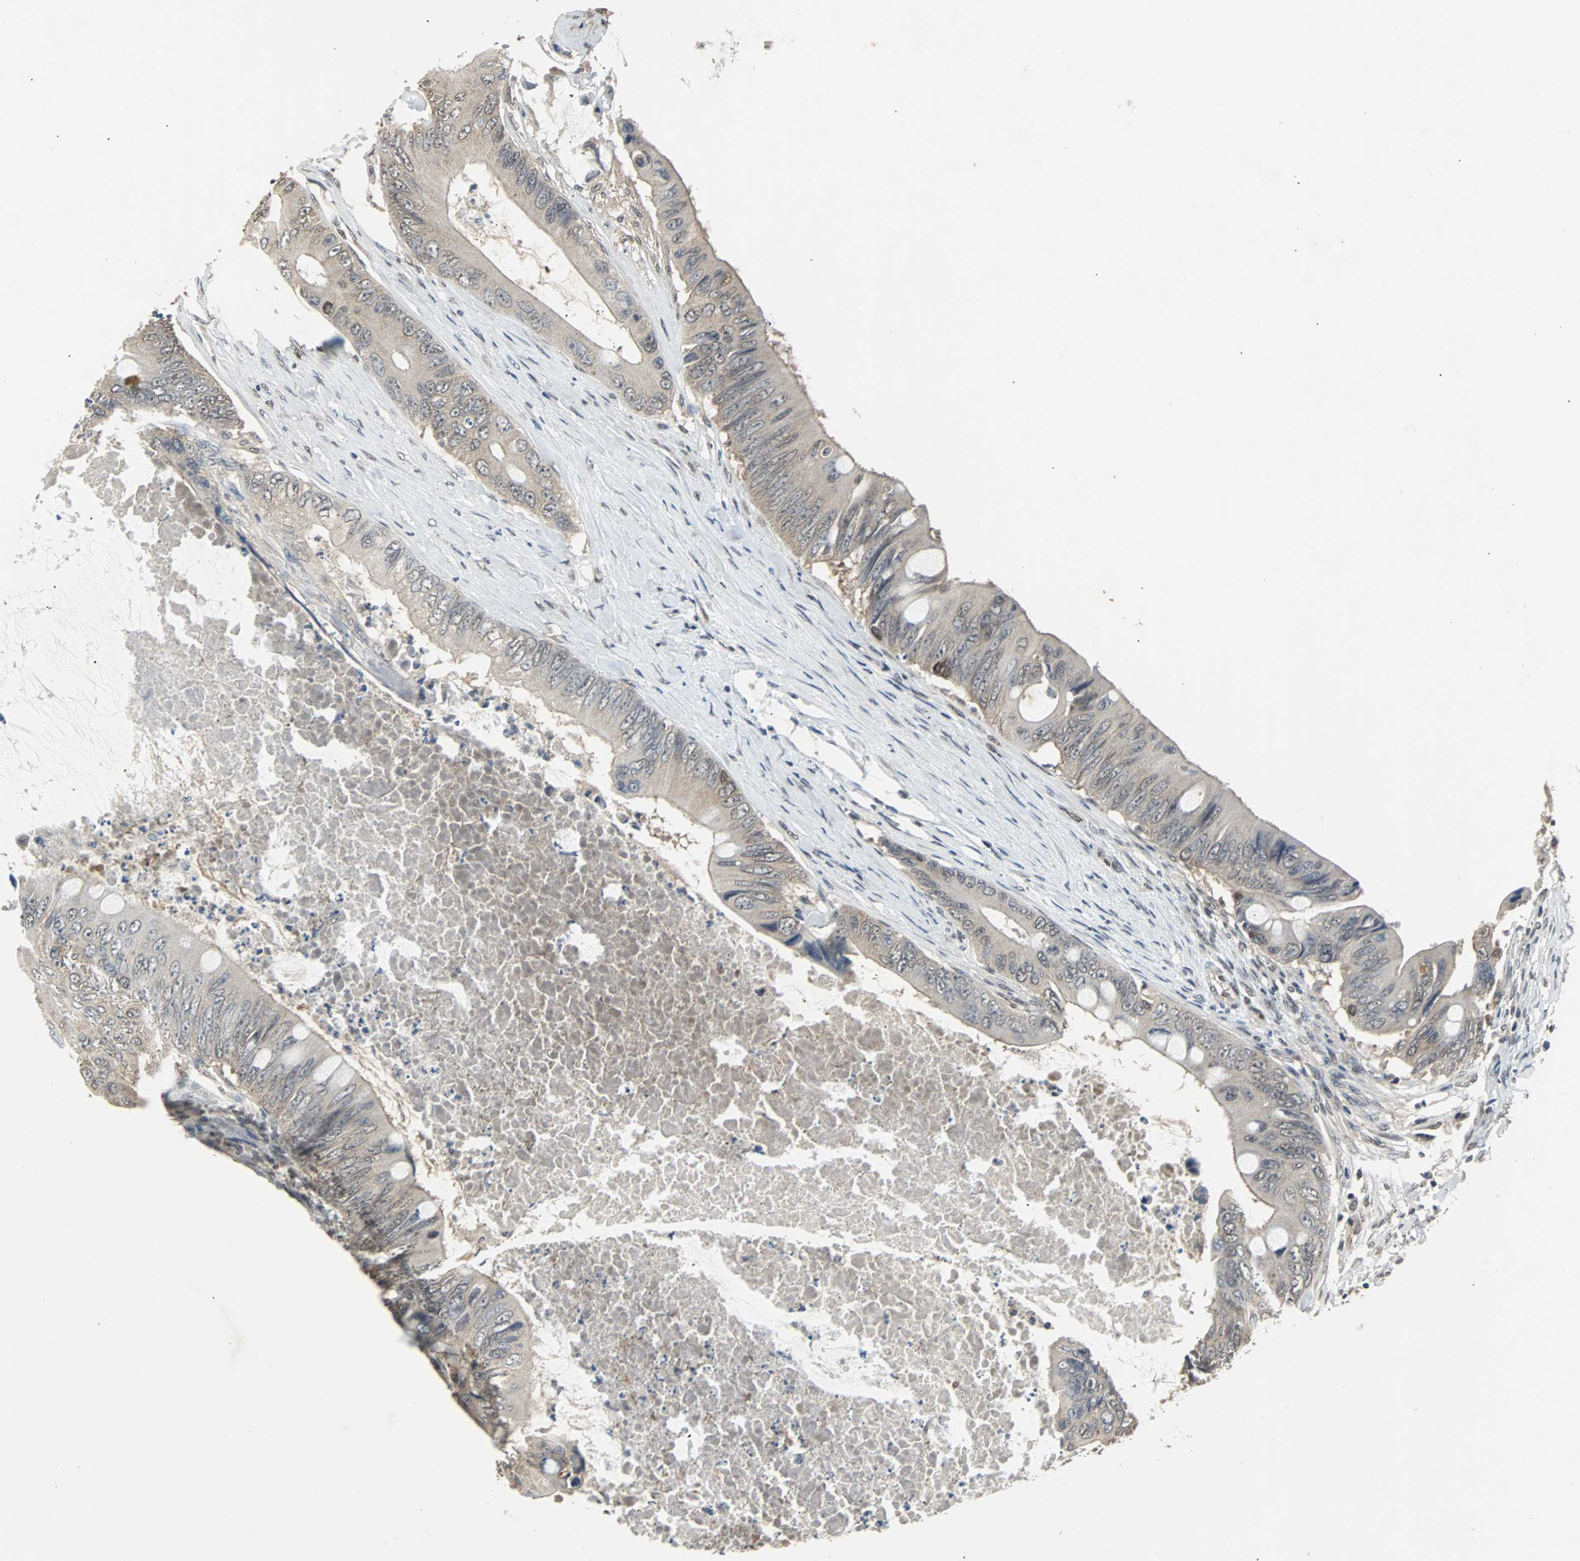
{"staining": {"intensity": "weak", "quantity": "<25%", "location": "cytoplasmic/membranous"}, "tissue": "colorectal cancer", "cell_type": "Tumor cells", "image_type": "cancer", "snomed": [{"axis": "morphology", "description": "Adenocarcinoma, NOS"}, {"axis": "topography", "description": "Rectum"}], "caption": "A high-resolution image shows IHC staining of colorectal cancer, which reveals no significant positivity in tumor cells.", "gene": "PHC1", "patient": {"sex": "female", "age": 77}}